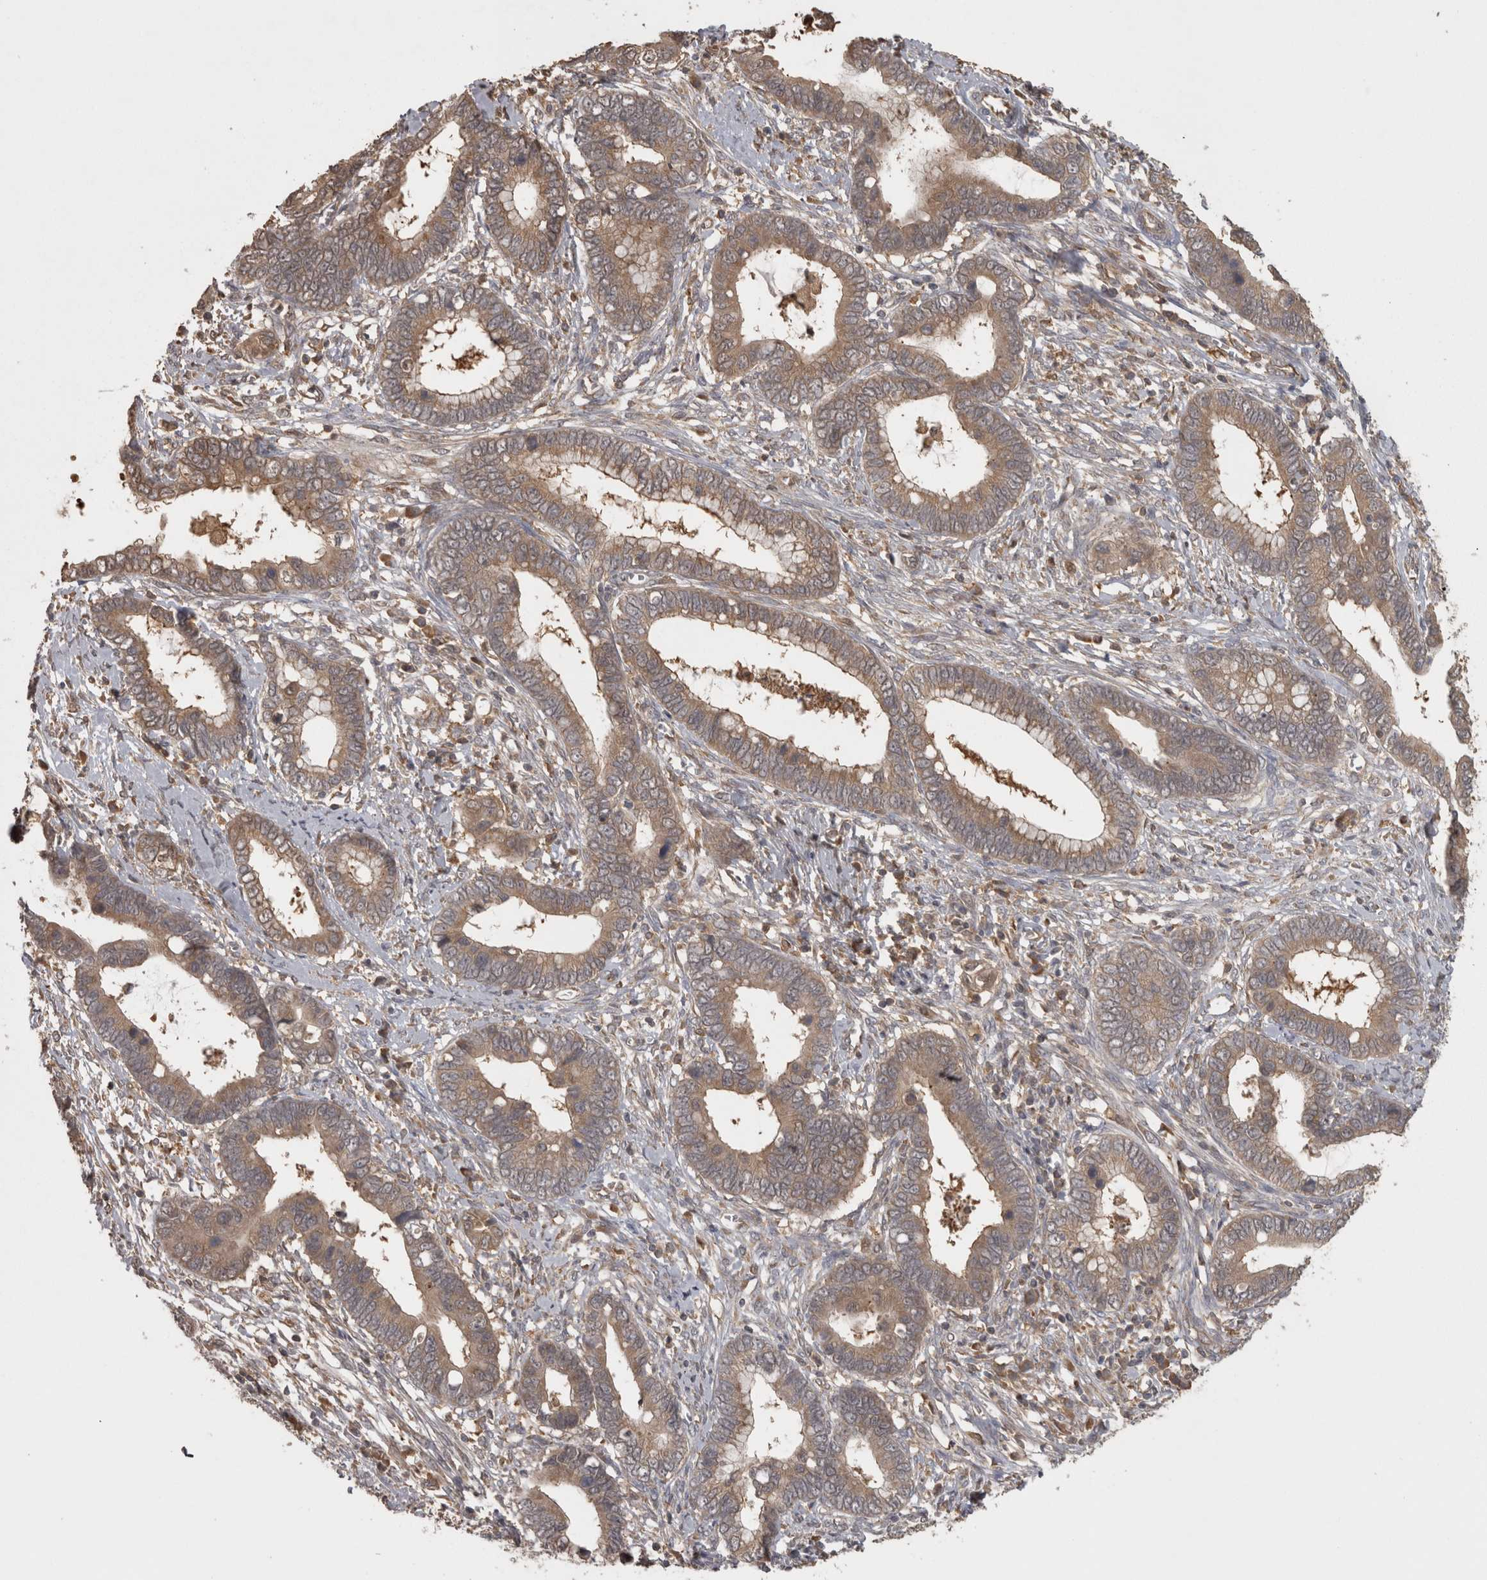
{"staining": {"intensity": "moderate", "quantity": ">75%", "location": "cytoplasmic/membranous"}, "tissue": "cervical cancer", "cell_type": "Tumor cells", "image_type": "cancer", "snomed": [{"axis": "morphology", "description": "Adenocarcinoma, NOS"}, {"axis": "topography", "description": "Cervix"}], "caption": "Protein staining by immunohistochemistry (IHC) exhibits moderate cytoplasmic/membranous positivity in approximately >75% of tumor cells in cervical adenocarcinoma. (DAB (3,3'-diaminobenzidine) = brown stain, brightfield microscopy at high magnification).", "gene": "MICU3", "patient": {"sex": "female", "age": 44}}